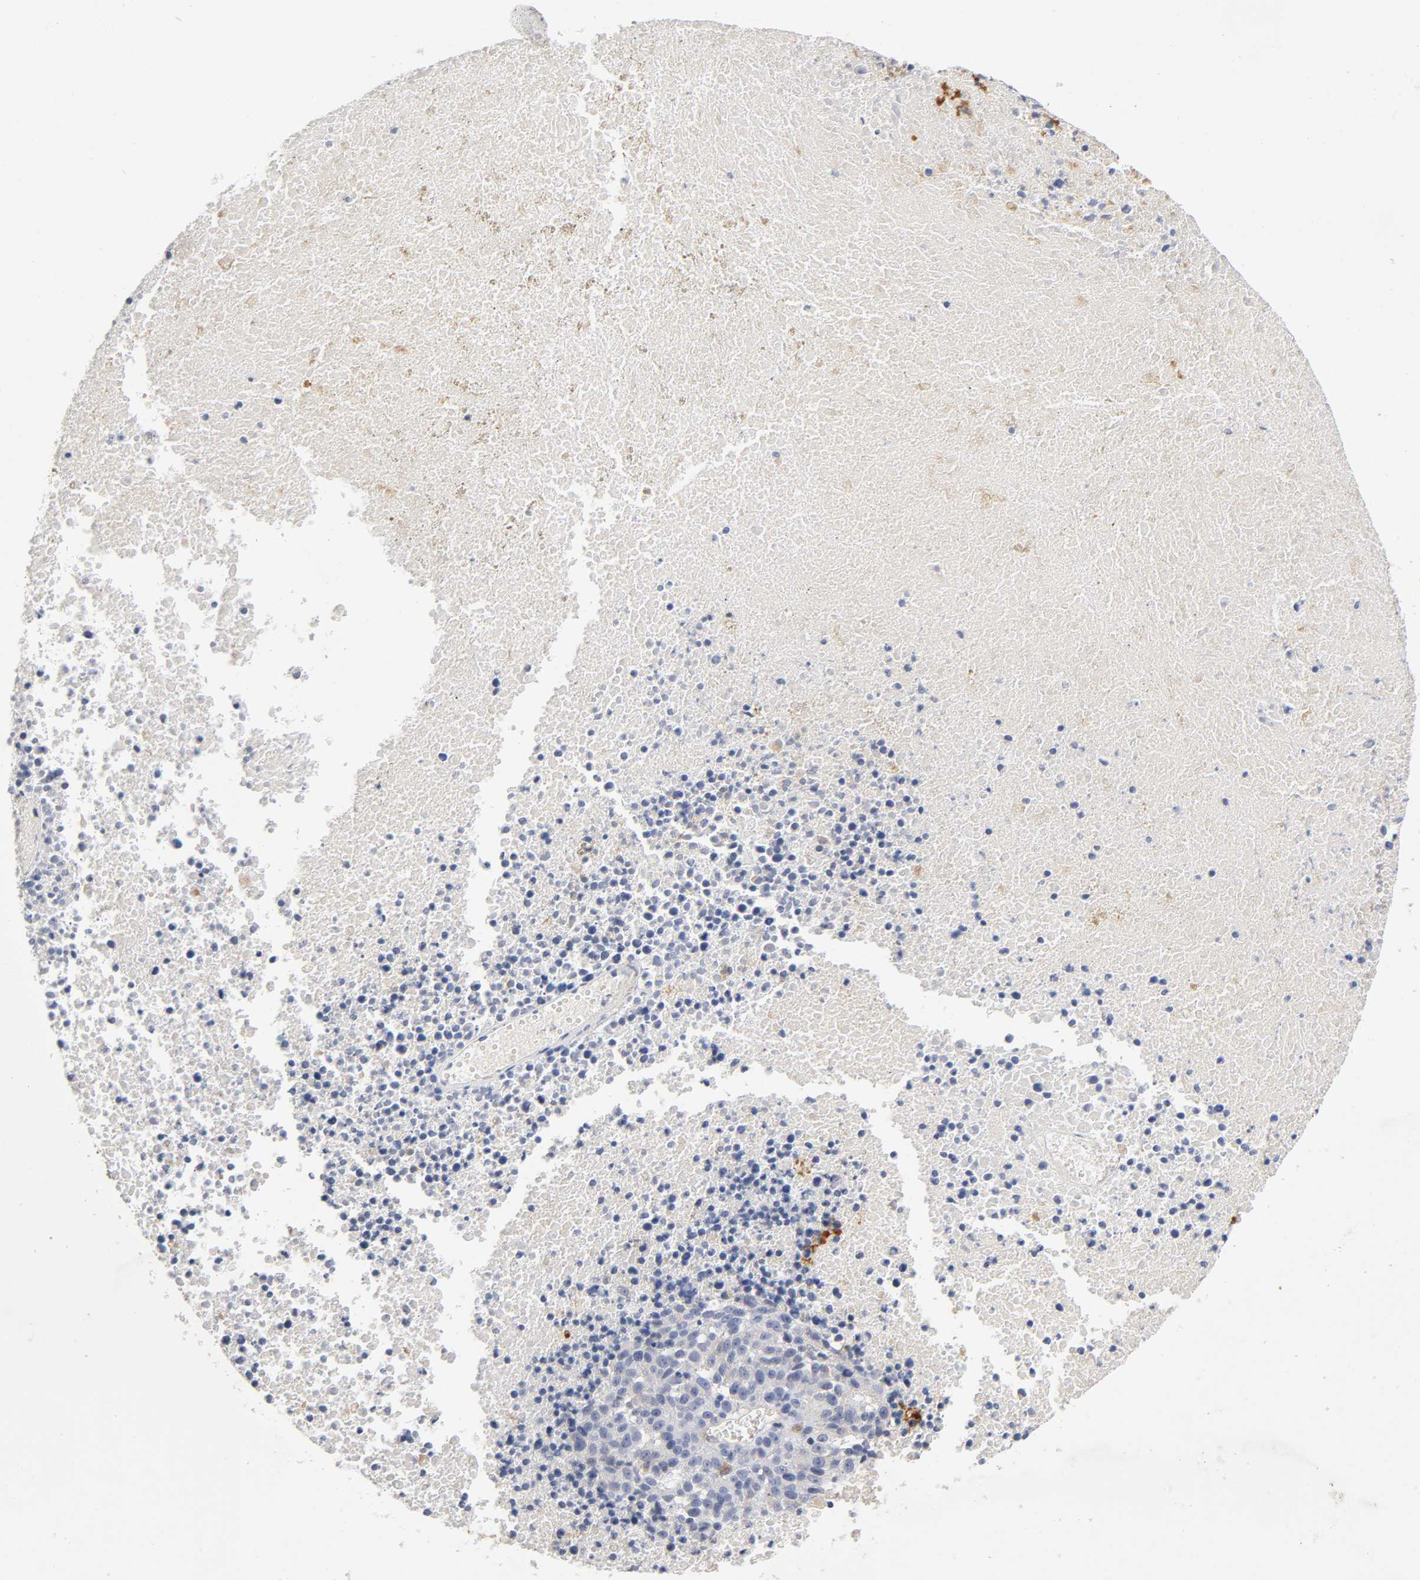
{"staining": {"intensity": "negative", "quantity": "none", "location": "none"}, "tissue": "melanoma", "cell_type": "Tumor cells", "image_type": "cancer", "snomed": [{"axis": "morphology", "description": "Malignant melanoma, Metastatic site"}, {"axis": "topography", "description": "Cerebral cortex"}], "caption": "Immunohistochemistry photomicrograph of human melanoma stained for a protein (brown), which demonstrates no staining in tumor cells.", "gene": "ISG15", "patient": {"sex": "female", "age": 52}}